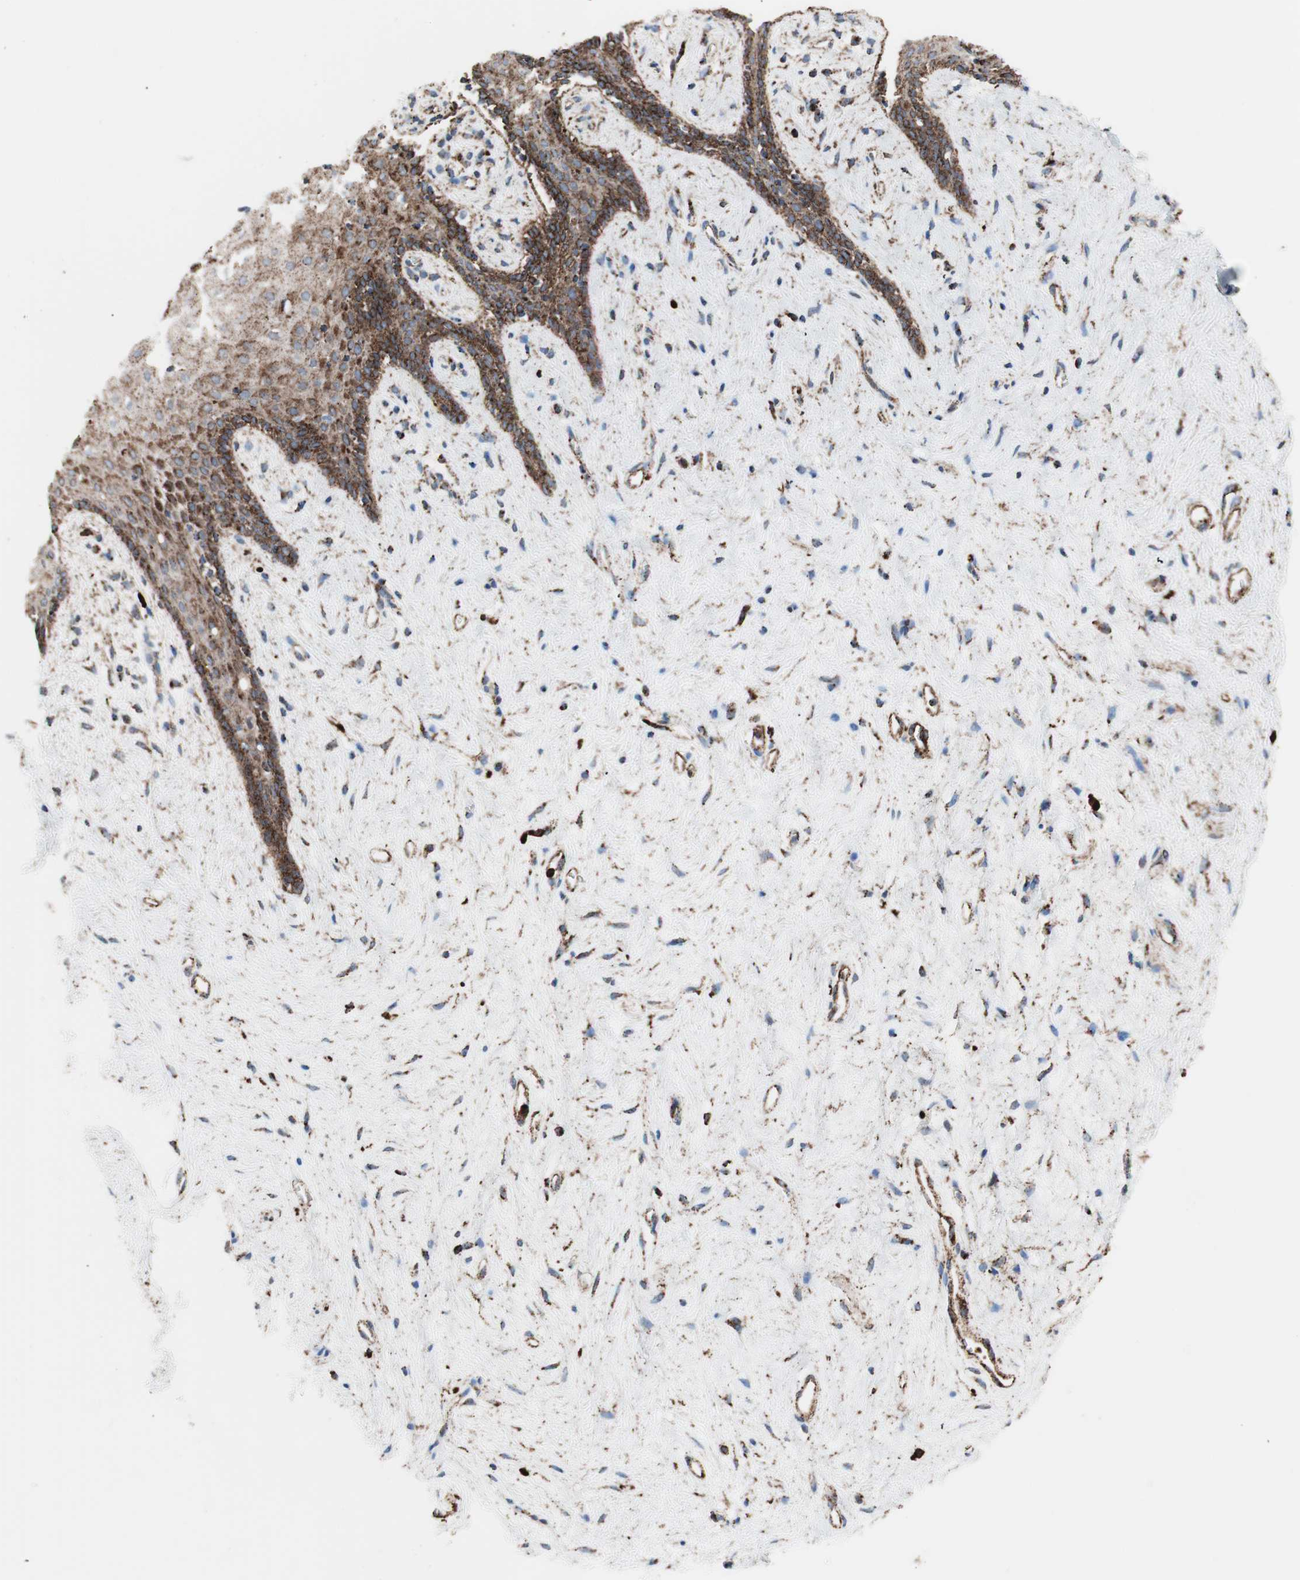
{"staining": {"intensity": "strong", "quantity": ">75%", "location": "cytoplasmic/membranous"}, "tissue": "vagina", "cell_type": "Squamous epithelial cells", "image_type": "normal", "snomed": [{"axis": "morphology", "description": "Normal tissue, NOS"}, {"axis": "topography", "description": "Vagina"}], "caption": "Immunohistochemistry of benign vagina exhibits high levels of strong cytoplasmic/membranous positivity in about >75% of squamous epithelial cells.", "gene": "LAMP1", "patient": {"sex": "female", "age": 44}}